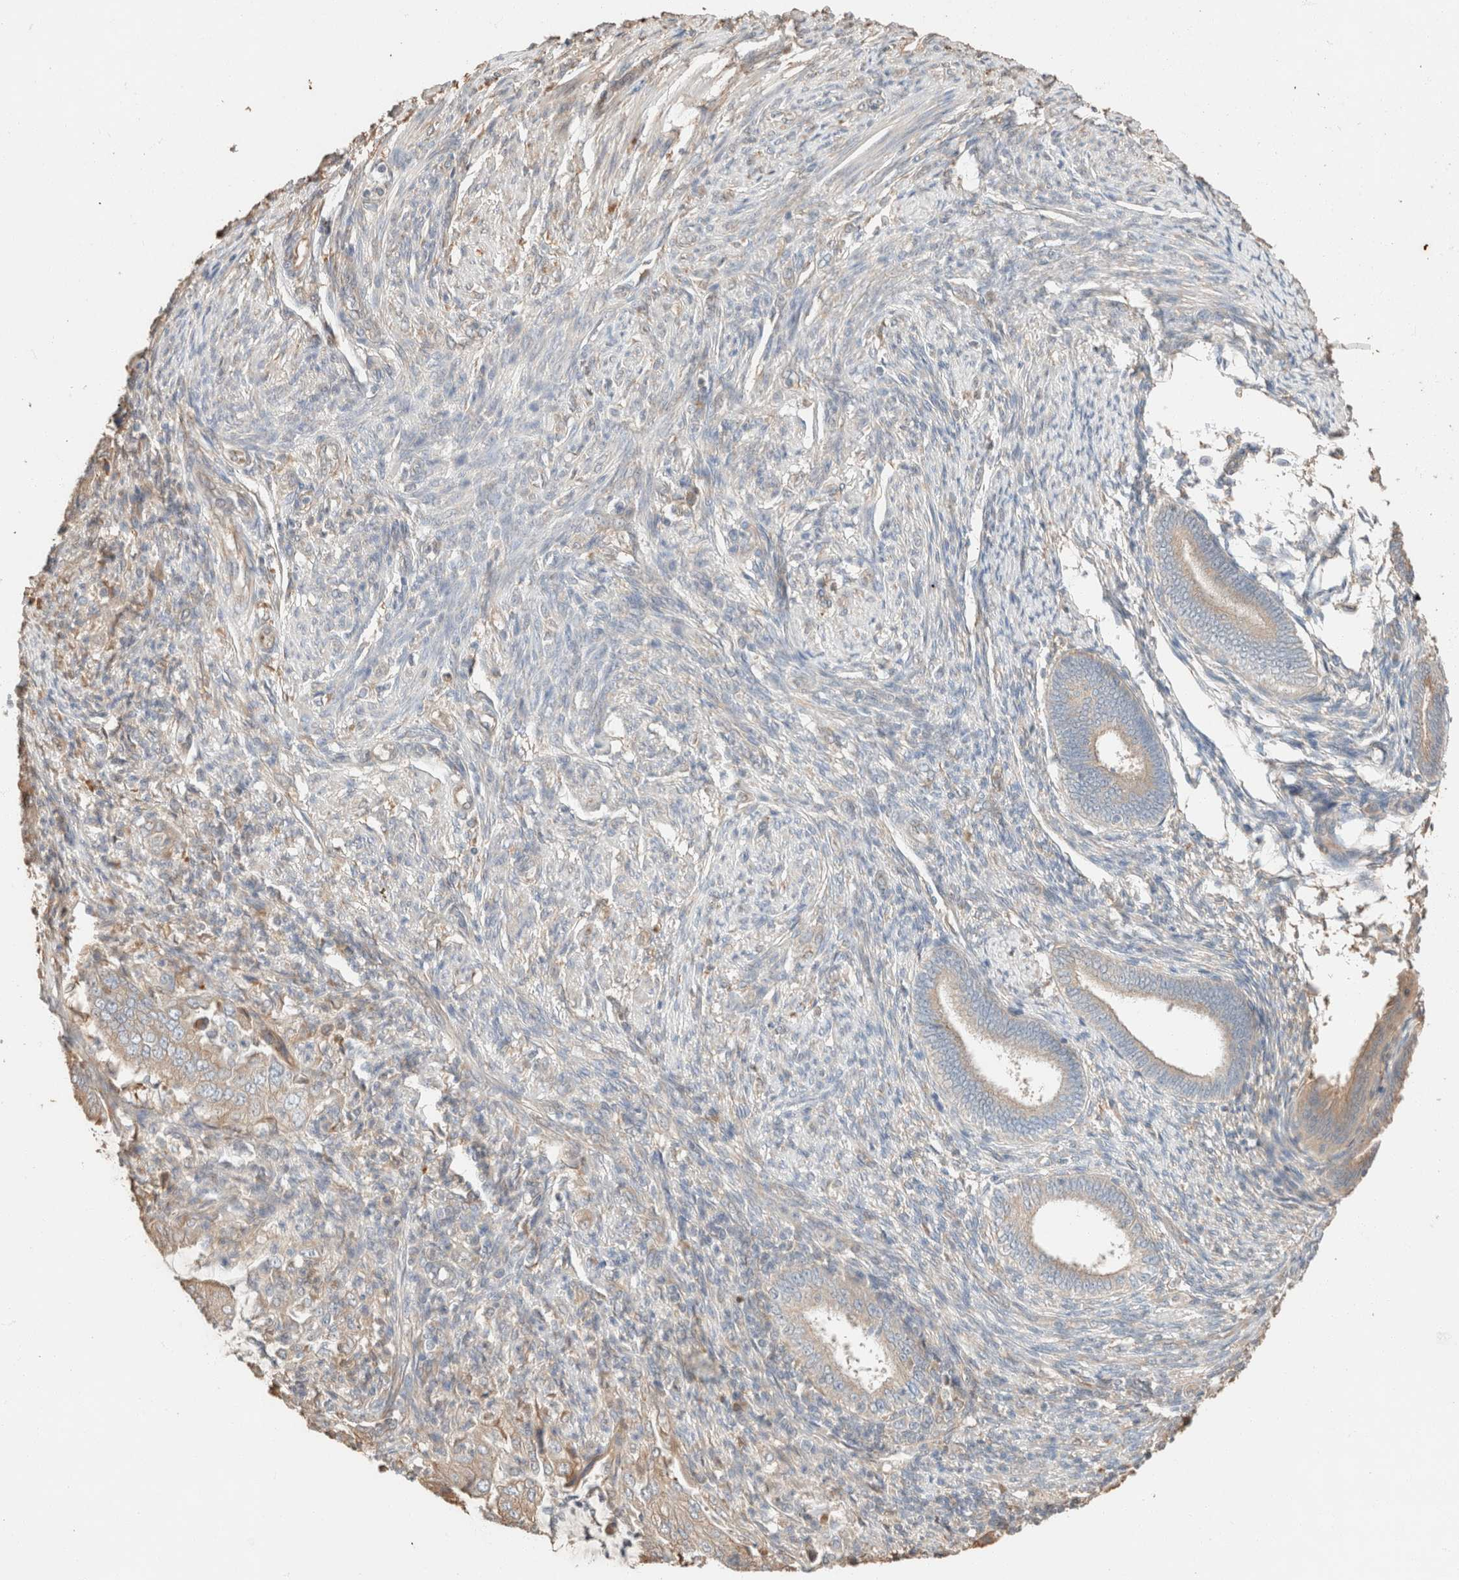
{"staining": {"intensity": "weak", "quantity": ">75%", "location": "cytoplasmic/membranous"}, "tissue": "endometrial cancer", "cell_type": "Tumor cells", "image_type": "cancer", "snomed": [{"axis": "morphology", "description": "Adenocarcinoma, NOS"}, {"axis": "topography", "description": "Endometrium"}], "caption": "Protein expression analysis of endometrial adenocarcinoma exhibits weak cytoplasmic/membranous staining in approximately >75% of tumor cells. Using DAB (brown) and hematoxylin (blue) stains, captured at high magnification using brightfield microscopy.", "gene": "TUBD1", "patient": {"sex": "female", "age": 51}}